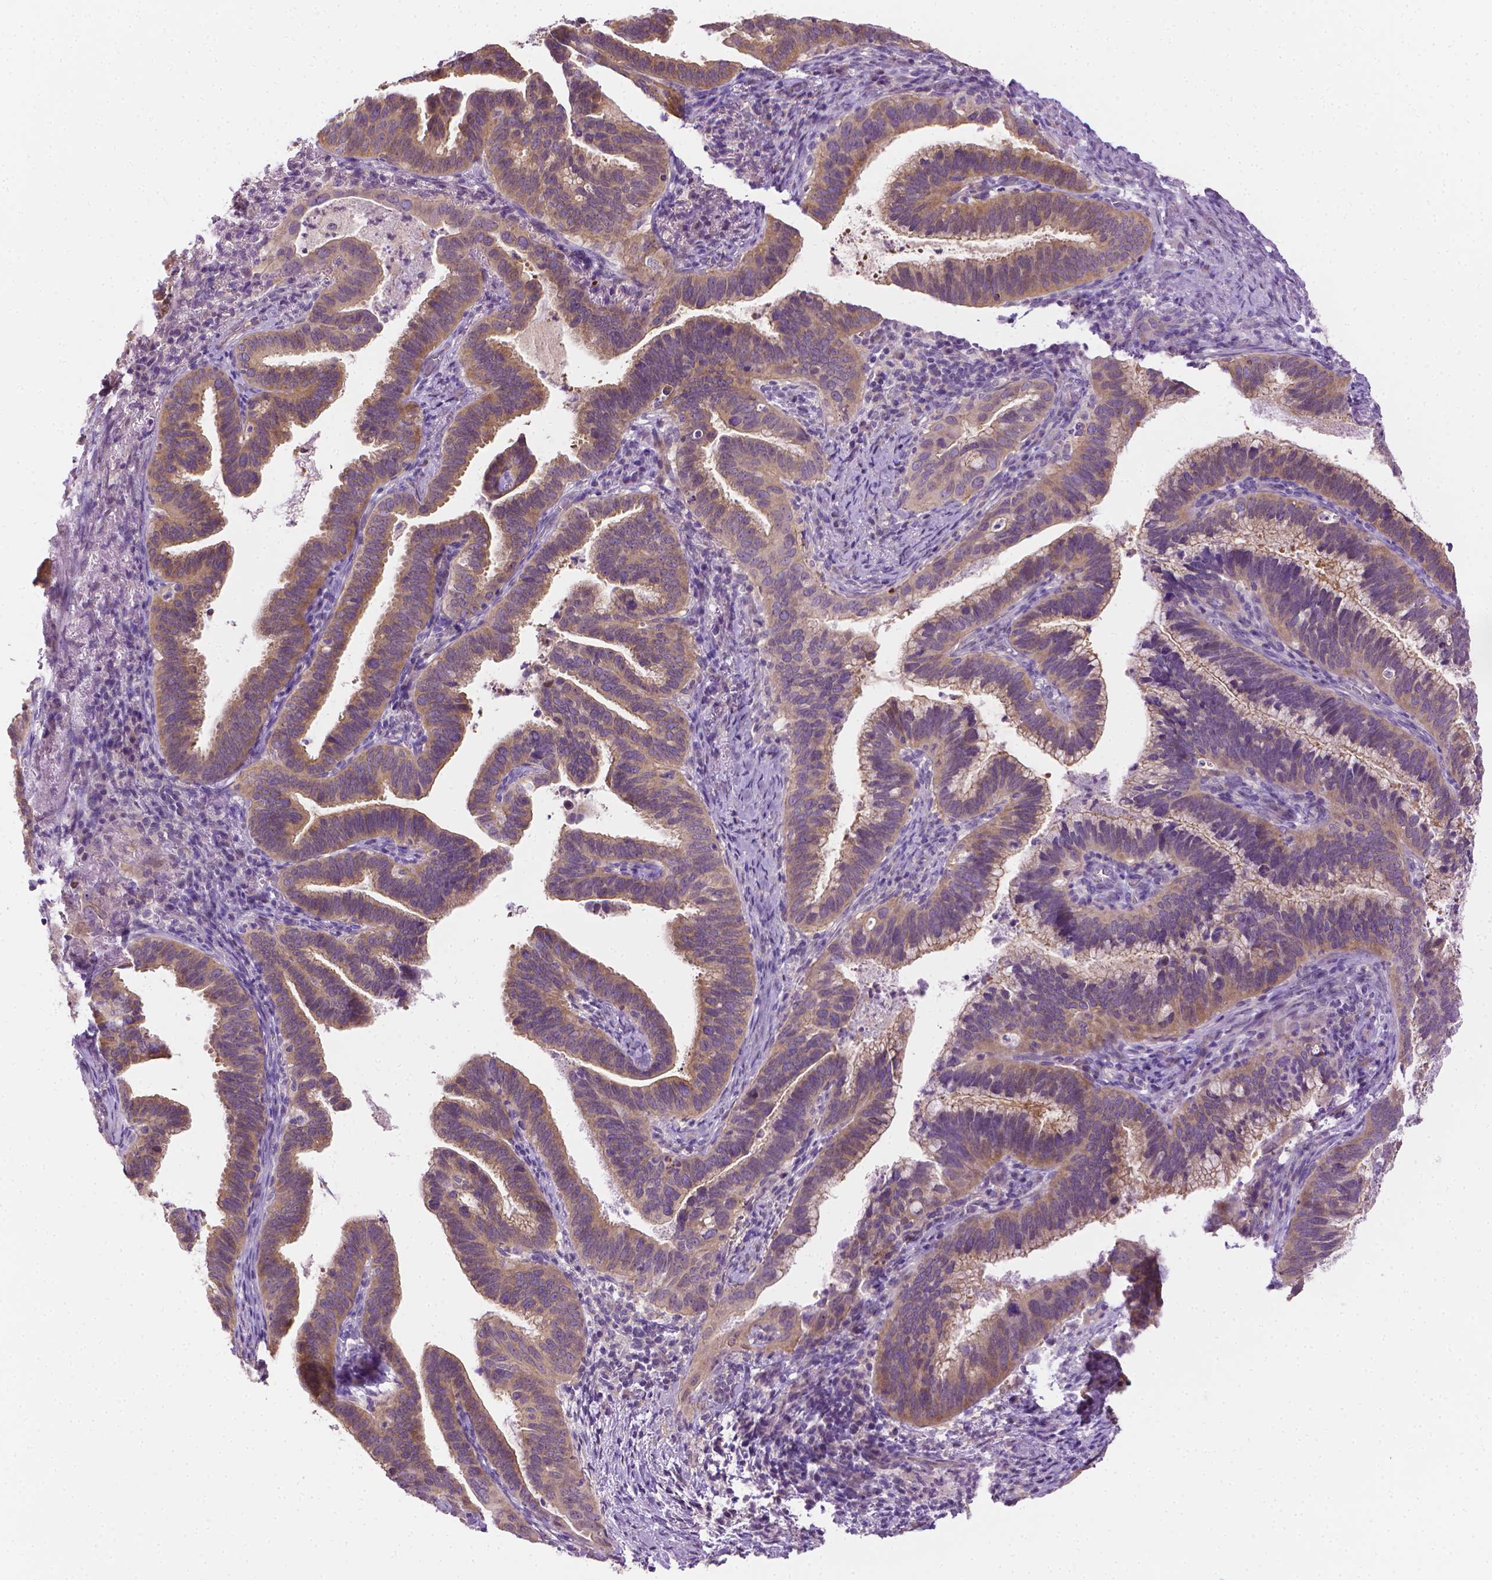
{"staining": {"intensity": "weak", "quantity": "25%-75%", "location": "cytoplasmic/membranous"}, "tissue": "cervical cancer", "cell_type": "Tumor cells", "image_type": "cancer", "snomed": [{"axis": "morphology", "description": "Adenocarcinoma, NOS"}, {"axis": "topography", "description": "Cervix"}], "caption": "DAB immunohistochemical staining of adenocarcinoma (cervical) displays weak cytoplasmic/membranous protein positivity in about 25%-75% of tumor cells.", "gene": "MCOLN3", "patient": {"sex": "female", "age": 61}}